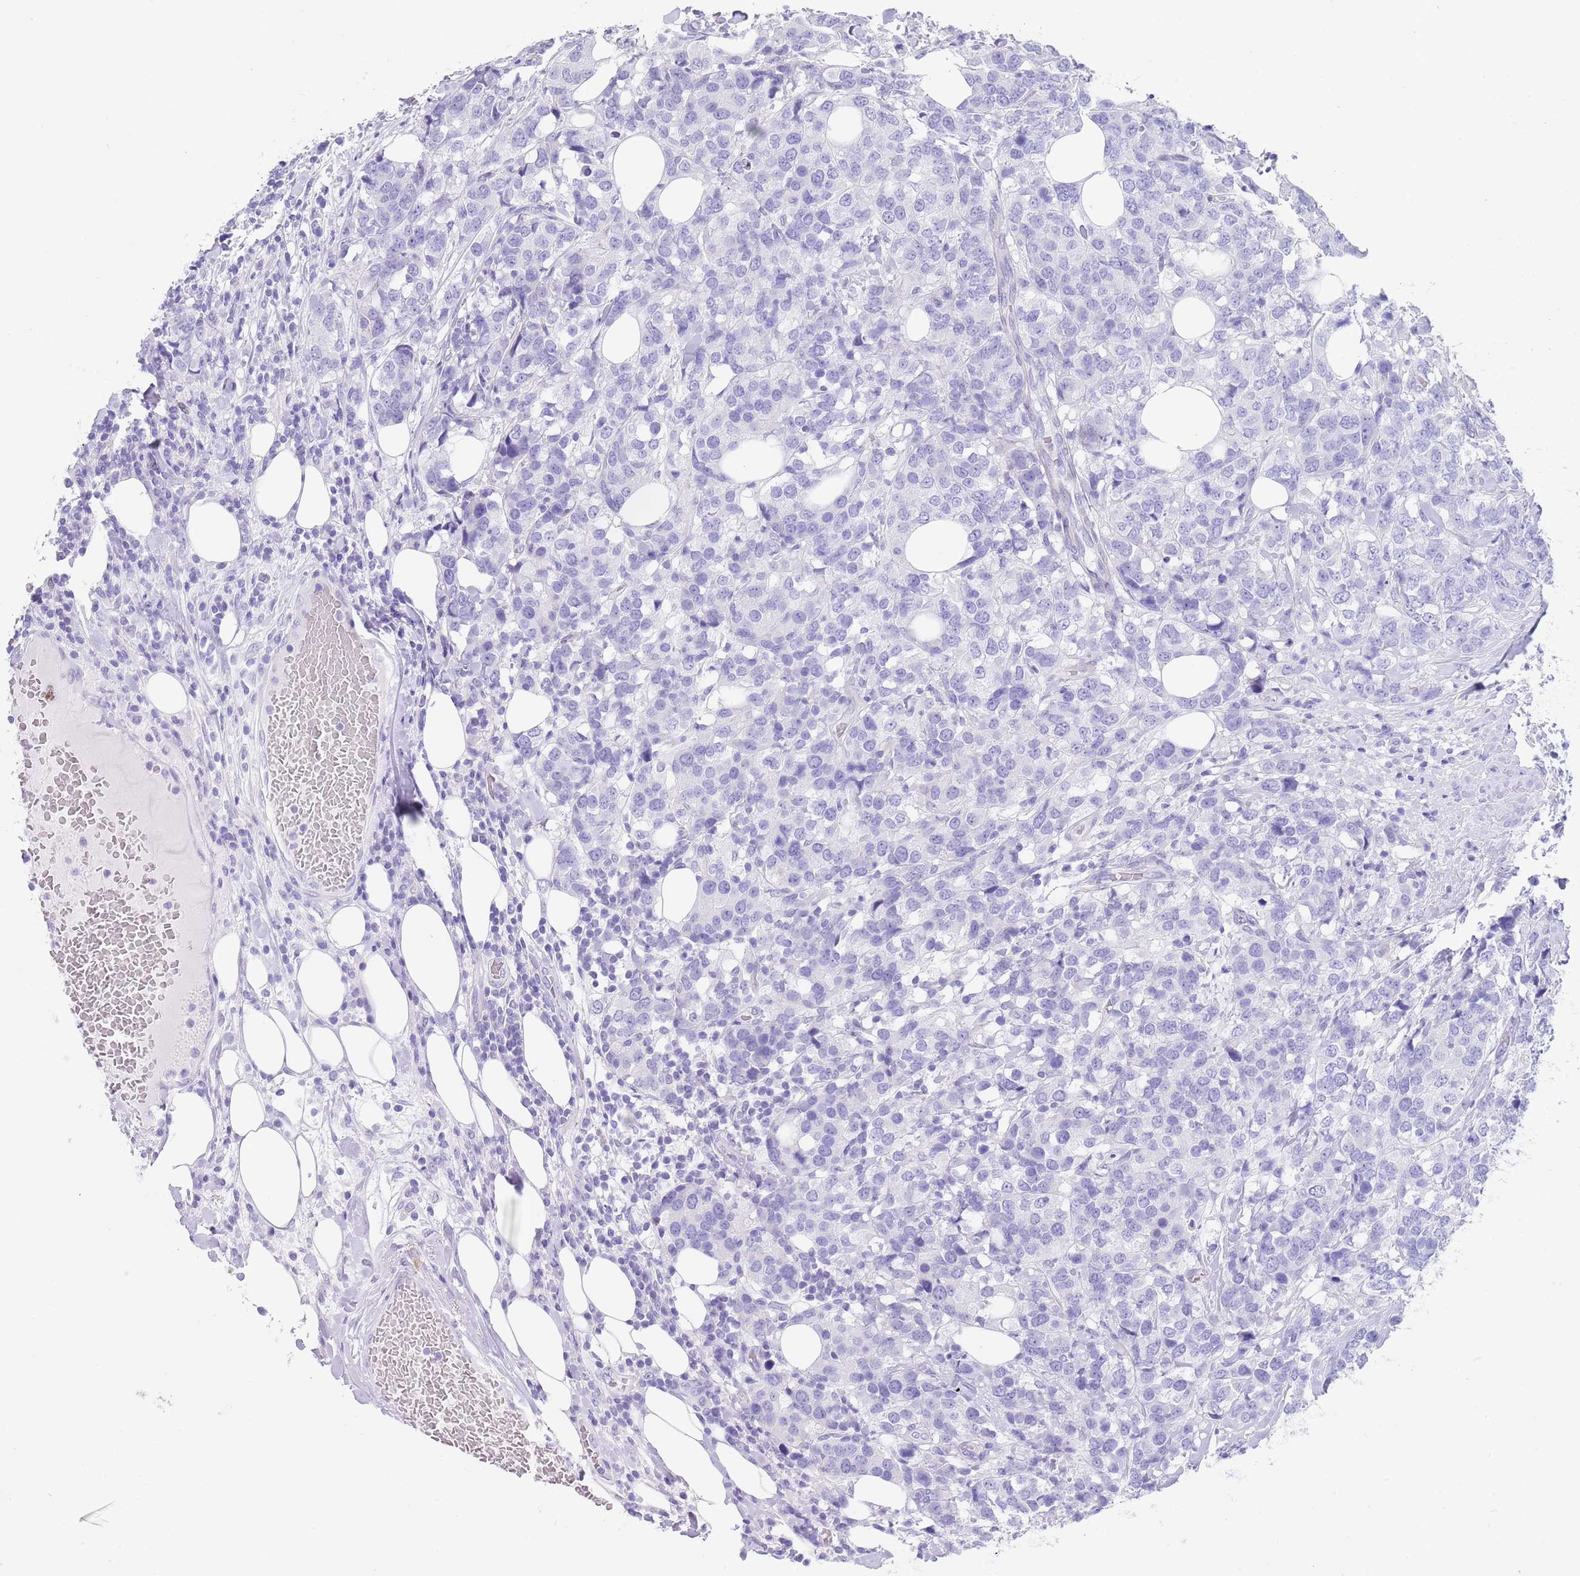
{"staining": {"intensity": "negative", "quantity": "none", "location": "none"}, "tissue": "breast cancer", "cell_type": "Tumor cells", "image_type": "cancer", "snomed": [{"axis": "morphology", "description": "Lobular carcinoma"}, {"axis": "topography", "description": "Breast"}], "caption": "IHC histopathology image of neoplastic tissue: human breast lobular carcinoma stained with DAB displays no significant protein expression in tumor cells.", "gene": "CPXM2", "patient": {"sex": "female", "age": 59}}